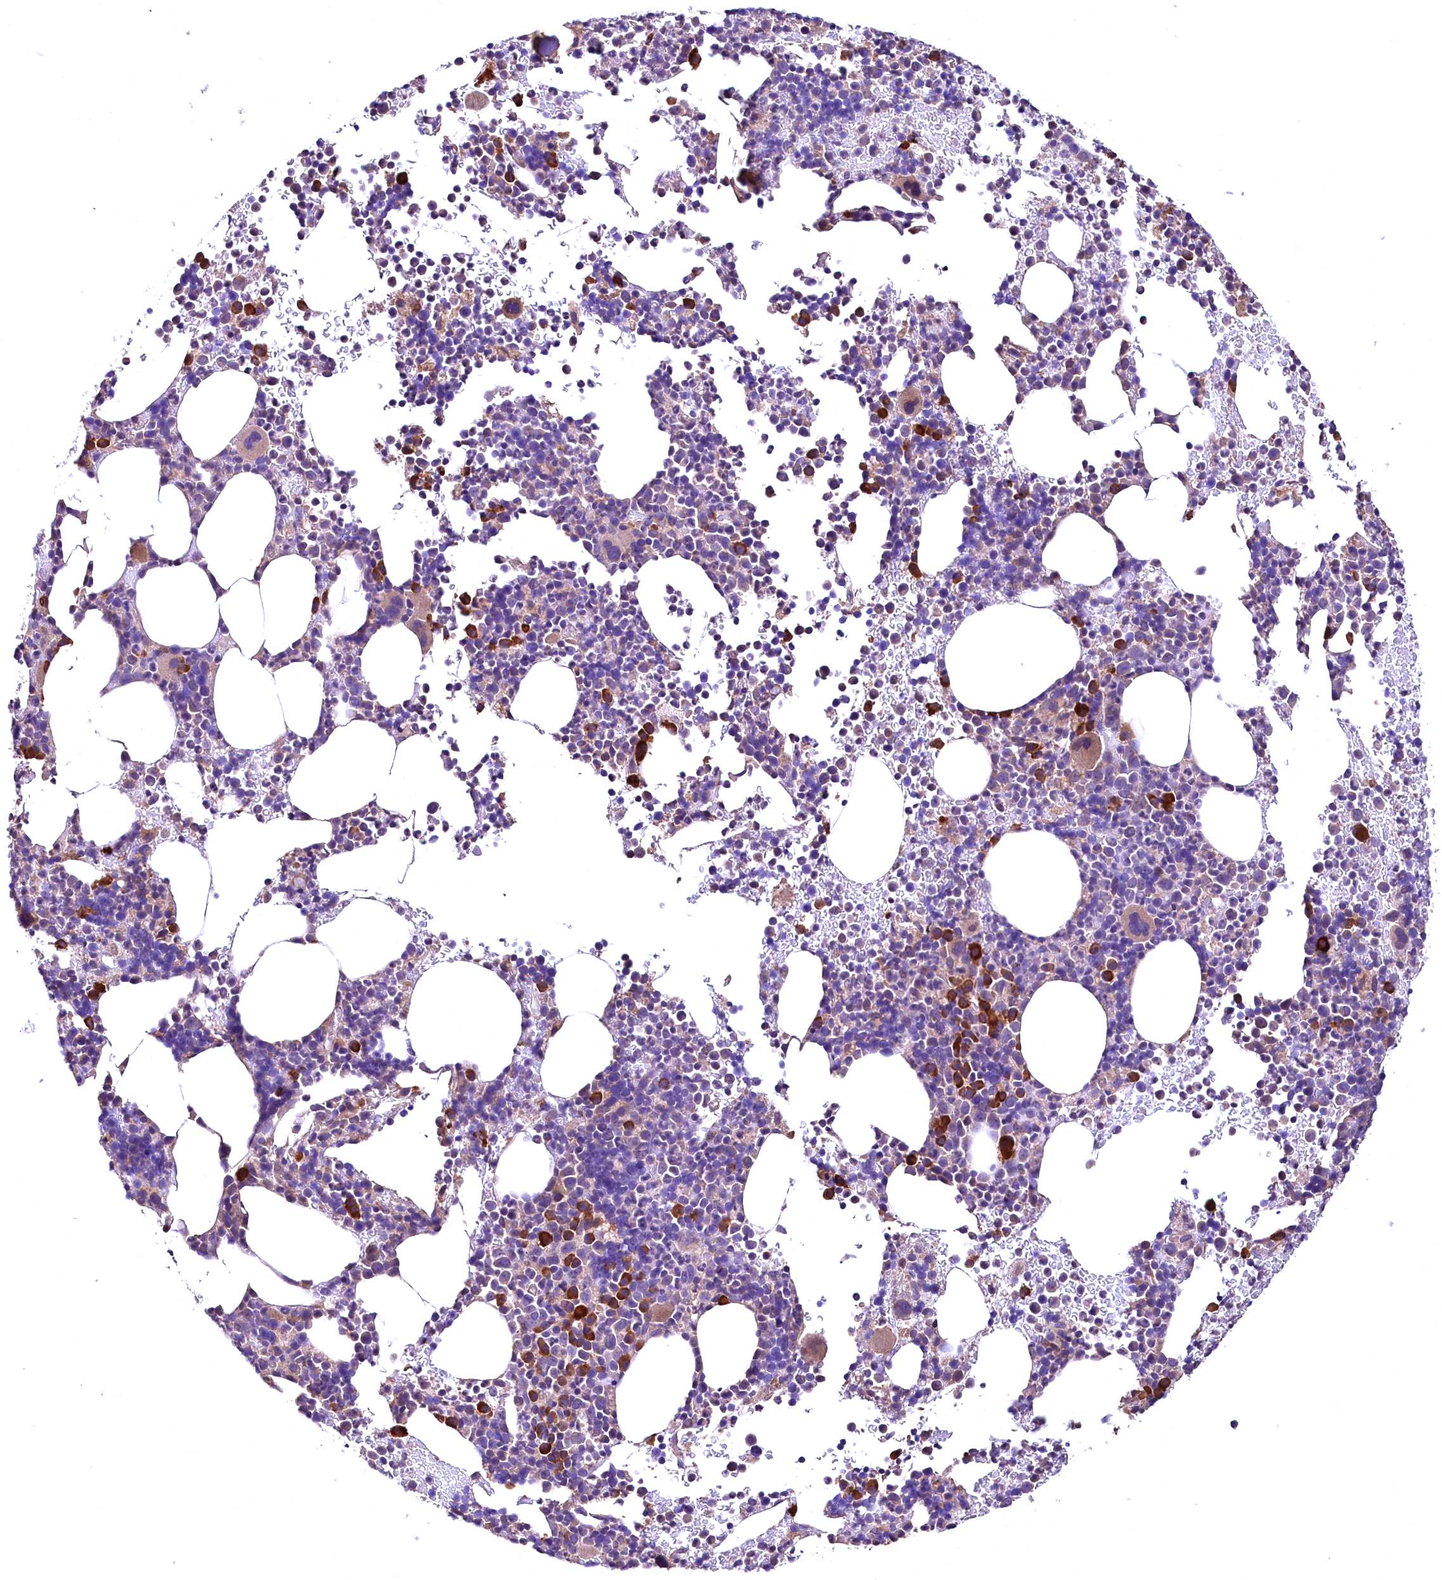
{"staining": {"intensity": "strong", "quantity": "<25%", "location": "cytoplasmic/membranous"}, "tissue": "bone marrow", "cell_type": "Hematopoietic cells", "image_type": "normal", "snomed": [{"axis": "morphology", "description": "Normal tissue, NOS"}, {"axis": "topography", "description": "Bone marrow"}], "caption": "Bone marrow stained for a protein (brown) demonstrates strong cytoplasmic/membranous positive staining in approximately <25% of hematopoietic cells.", "gene": "ENKD1", "patient": {"sex": "female", "age": 82}}